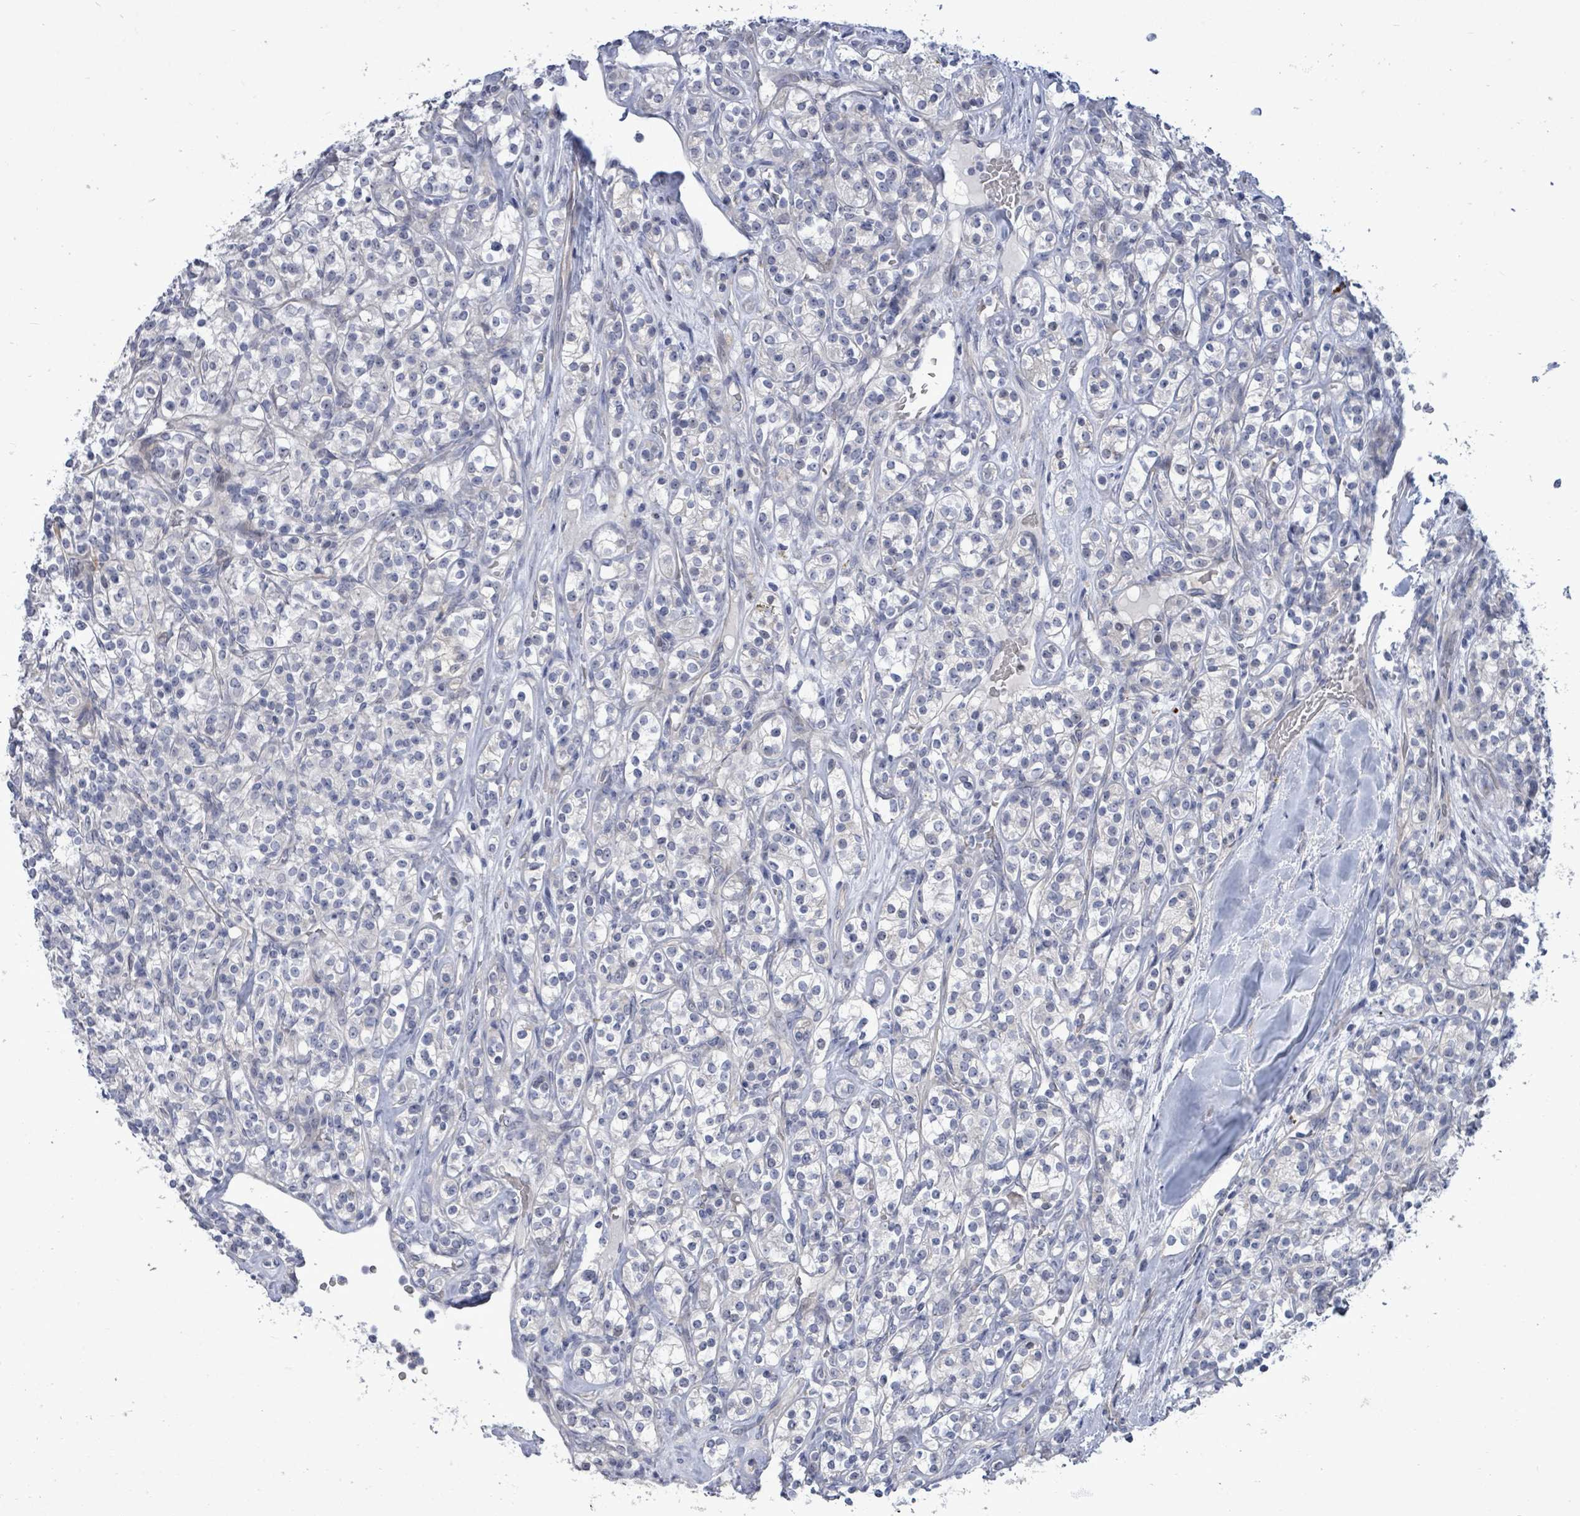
{"staining": {"intensity": "negative", "quantity": "none", "location": "none"}, "tissue": "renal cancer", "cell_type": "Tumor cells", "image_type": "cancer", "snomed": [{"axis": "morphology", "description": "Adenocarcinoma, NOS"}, {"axis": "topography", "description": "Kidney"}], "caption": "Human renal adenocarcinoma stained for a protein using IHC demonstrates no positivity in tumor cells.", "gene": "CT45A5", "patient": {"sex": "male", "age": 77}}